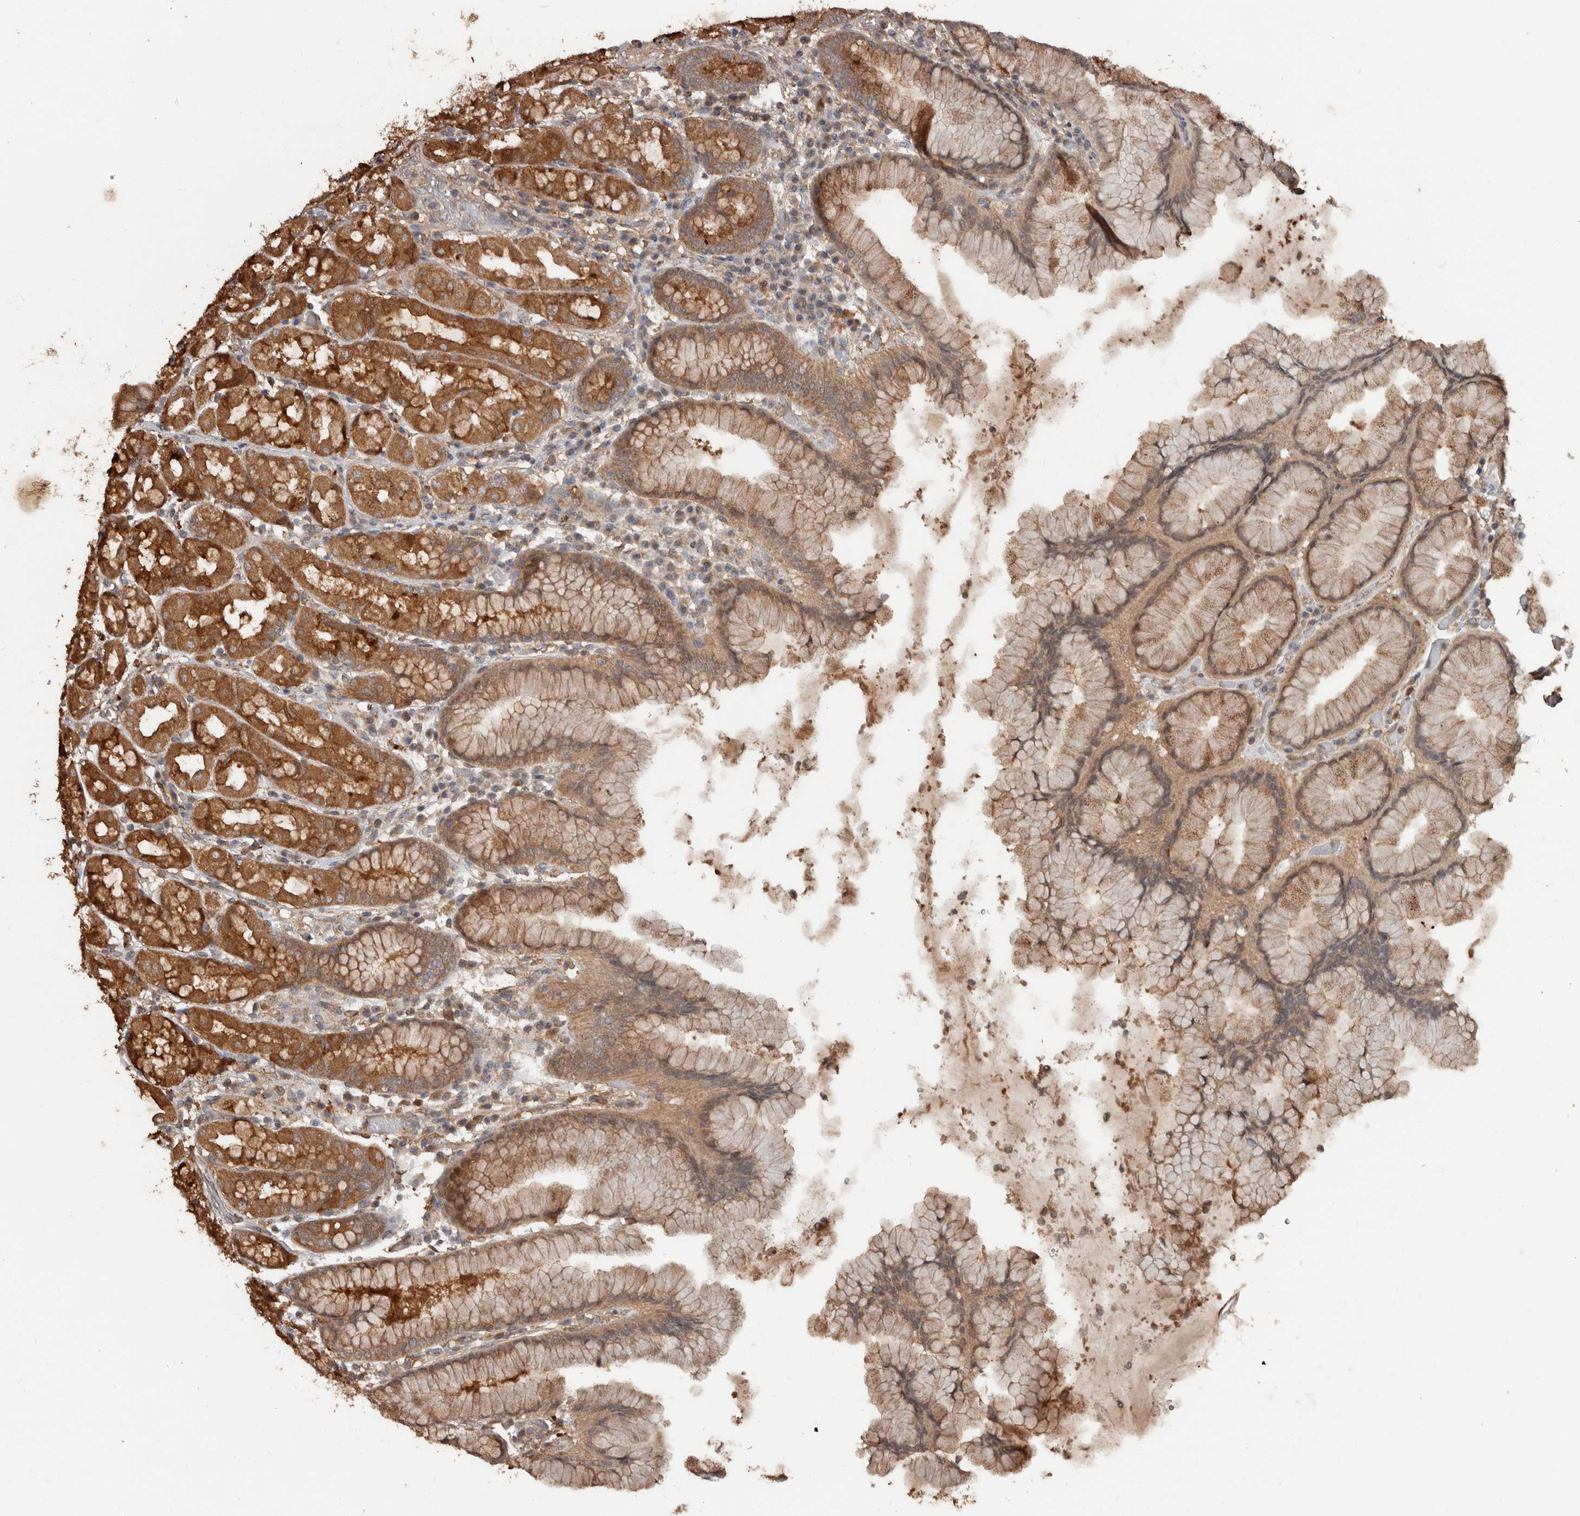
{"staining": {"intensity": "strong", "quantity": ">75%", "location": "cytoplasmic/membranous"}, "tissue": "stomach", "cell_type": "Glandular cells", "image_type": "normal", "snomed": [{"axis": "morphology", "description": "Normal tissue, NOS"}, {"axis": "topography", "description": "Stomach"}, {"axis": "topography", "description": "Stomach, lower"}], "caption": "Immunohistochemistry (DAB) staining of unremarkable human stomach shows strong cytoplasmic/membranous protein expression in about >75% of glandular cells.", "gene": "RSPO2", "patient": {"sex": "female", "age": 56}}